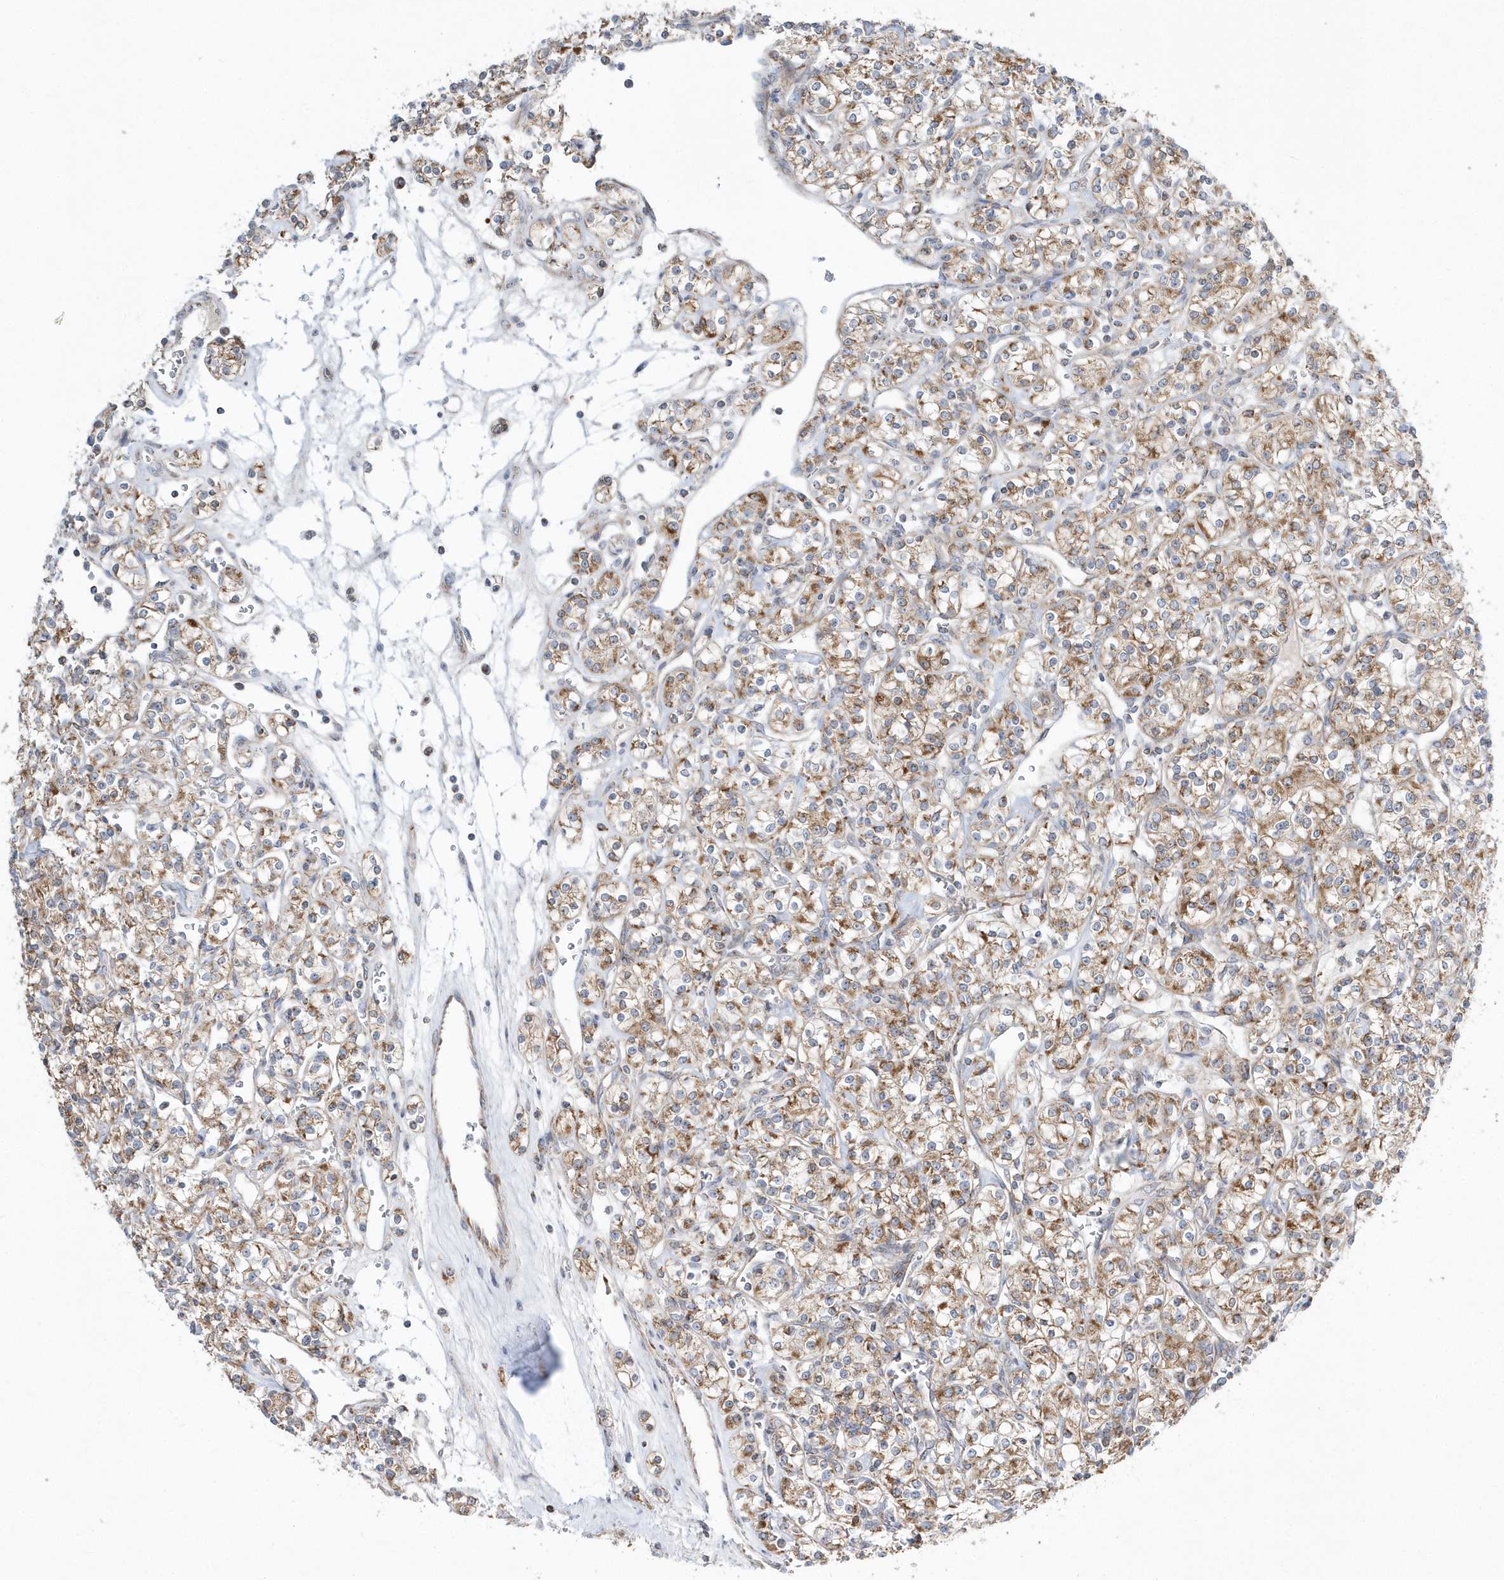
{"staining": {"intensity": "moderate", "quantity": ">75%", "location": "cytoplasmic/membranous"}, "tissue": "renal cancer", "cell_type": "Tumor cells", "image_type": "cancer", "snomed": [{"axis": "morphology", "description": "Adenocarcinoma, NOS"}, {"axis": "topography", "description": "Kidney"}], "caption": "IHC staining of renal cancer (adenocarcinoma), which demonstrates medium levels of moderate cytoplasmic/membranous positivity in approximately >75% of tumor cells indicating moderate cytoplasmic/membranous protein expression. The staining was performed using DAB (3,3'-diaminobenzidine) (brown) for protein detection and nuclei were counterstained in hematoxylin (blue).", "gene": "OPA1", "patient": {"sex": "male", "age": 77}}